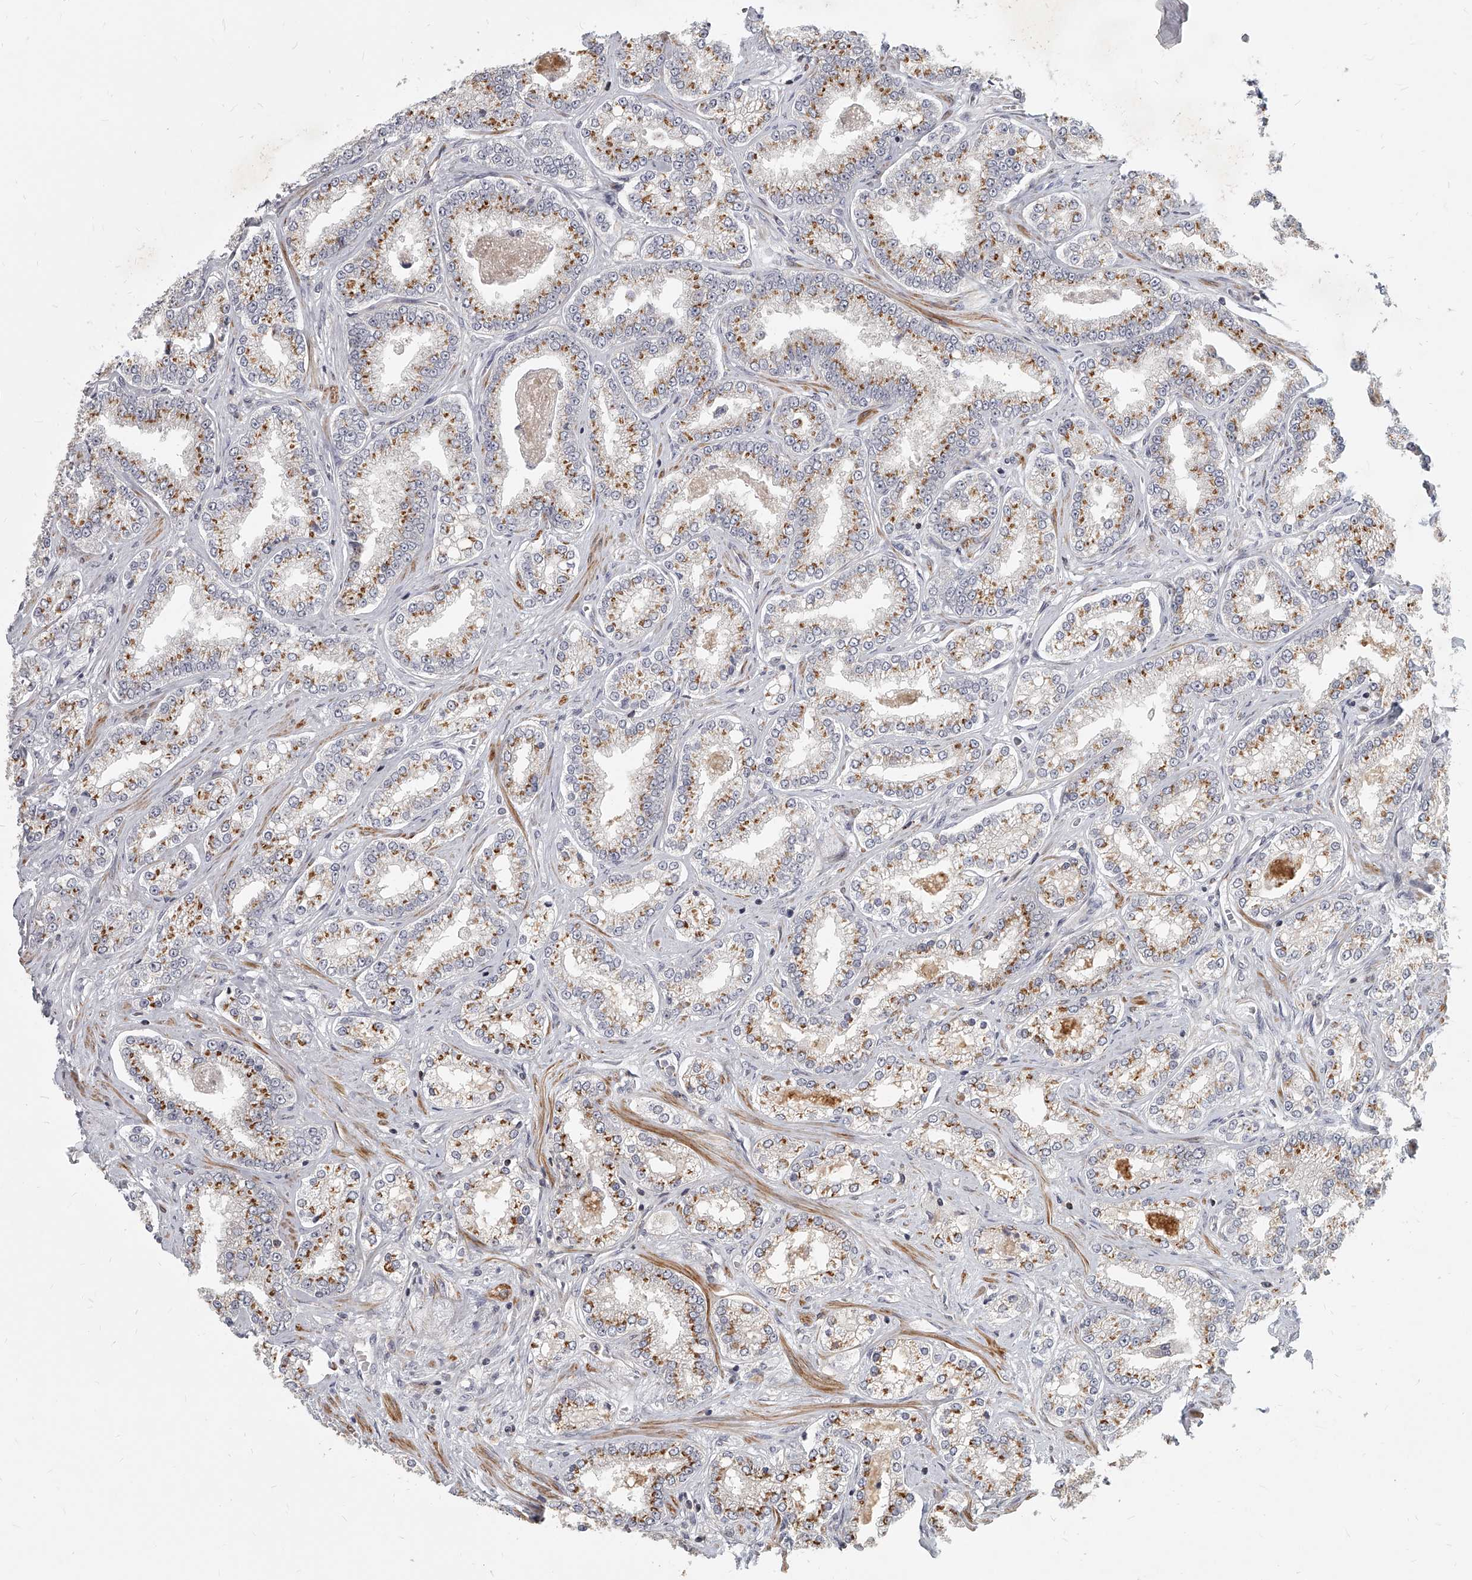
{"staining": {"intensity": "moderate", "quantity": ">75%", "location": "cytoplasmic/membranous"}, "tissue": "prostate cancer", "cell_type": "Tumor cells", "image_type": "cancer", "snomed": [{"axis": "morphology", "description": "Normal tissue, NOS"}, {"axis": "morphology", "description": "Adenocarcinoma, High grade"}, {"axis": "topography", "description": "Prostate"}], "caption": "A medium amount of moderate cytoplasmic/membranous positivity is appreciated in about >75% of tumor cells in prostate cancer tissue.", "gene": "SLC37A1", "patient": {"sex": "male", "age": 83}}